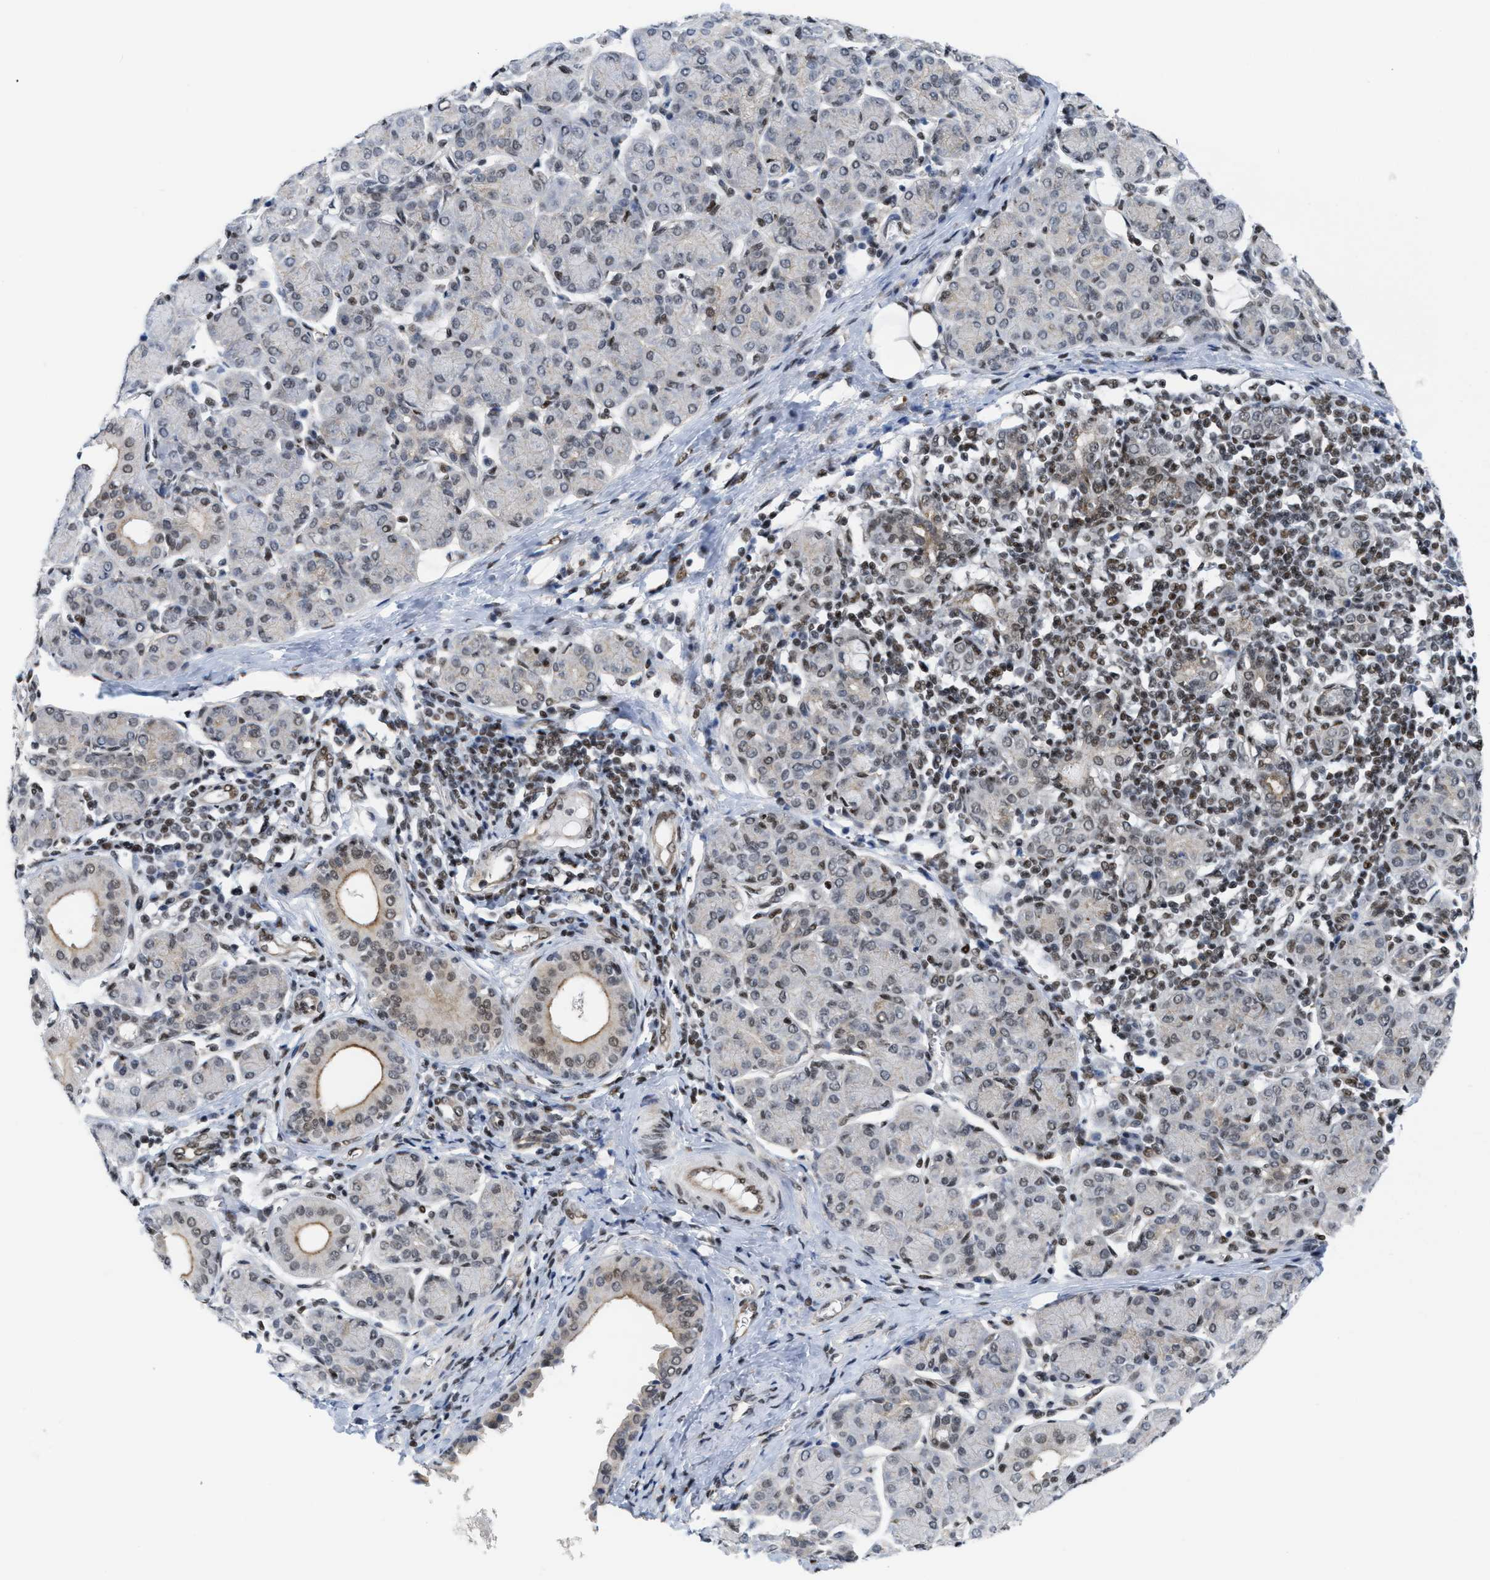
{"staining": {"intensity": "moderate", "quantity": "<25%", "location": "cytoplasmic/membranous,nuclear"}, "tissue": "salivary gland", "cell_type": "Glandular cells", "image_type": "normal", "snomed": [{"axis": "morphology", "description": "Normal tissue, NOS"}, {"axis": "morphology", "description": "Inflammation, NOS"}, {"axis": "topography", "description": "Lymph node"}, {"axis": "topography", "description": "Salivary gland"}], "caption": "IHC staining of benign salivary gland, which demonstrates low levels of moderate cytoplasmic/membranous,nuclear staining in approximately <25% of glandular cells indicating moderate cytoplasmic/membranous,nuclear protein expression. The staining was performed using DAB (brown) for protein detection and nuclei were counterstained in hematoxylin (blue).", "gene": "MIER1", "patient": {"sex": "male", "age": 3}}